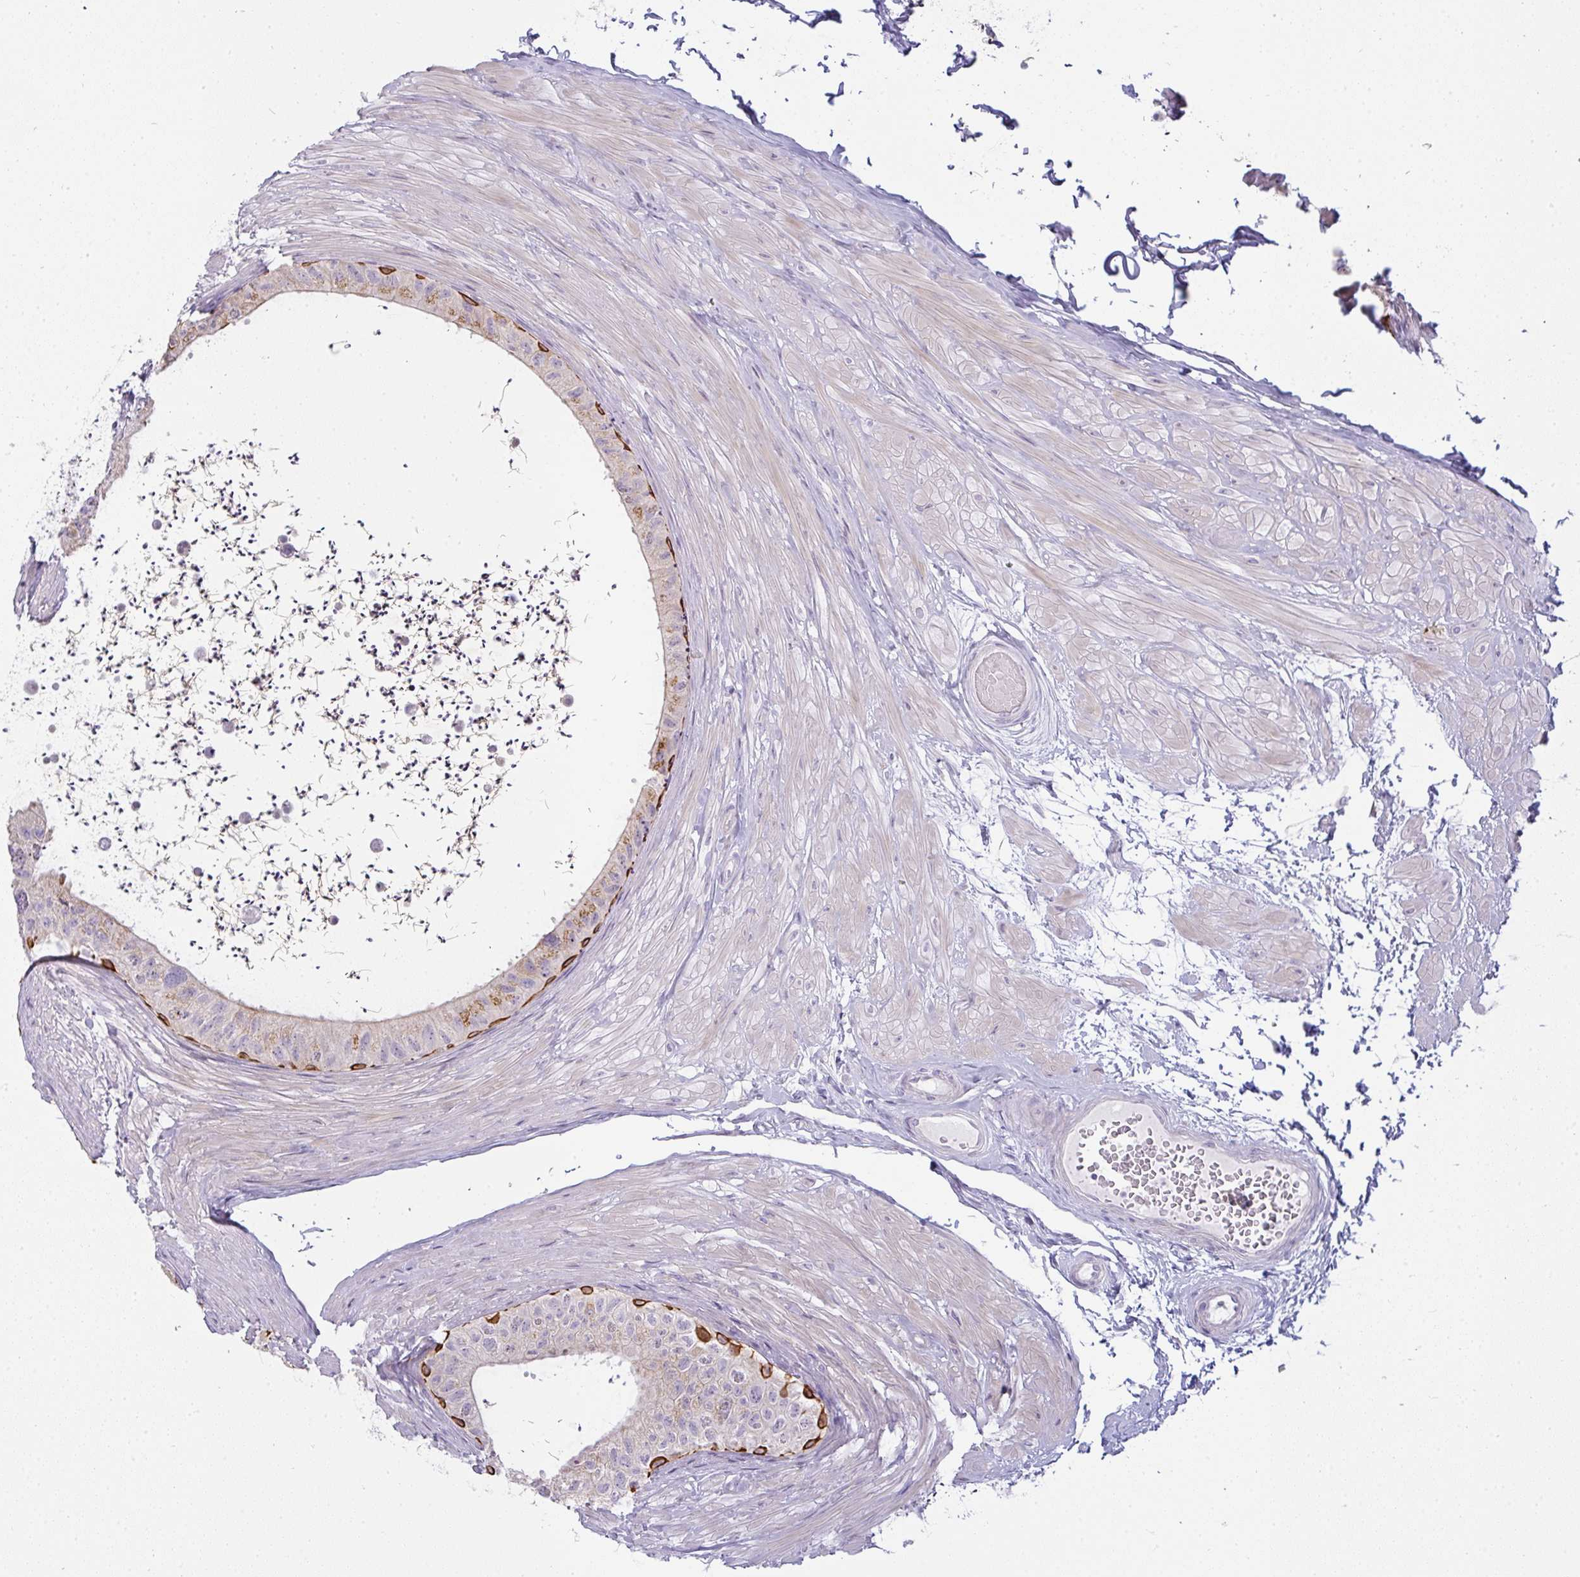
{"staining": {"intensity": "strong", "quantity": "<25%", "location": "cytoplasmic/membranous"}, "tissue": "epididymis", "cell_type": "Glandular cells", "image_type": "normal", "snomed": [{"axis": "morphology", "description": "Normal tissue, NOS"}, {"axis": "topography", "description": "Epididymis"}, {"axis": "topography", "description": "Peripheral nerve tissue"}], "caption": "Strong cytoplasmic/membranous positivity for a protein is seen in about <25% of glandular cells of benign epididymis using IHC.", "gene": "SIRPB2", "patient": {"sex": "male", "age": 32}}